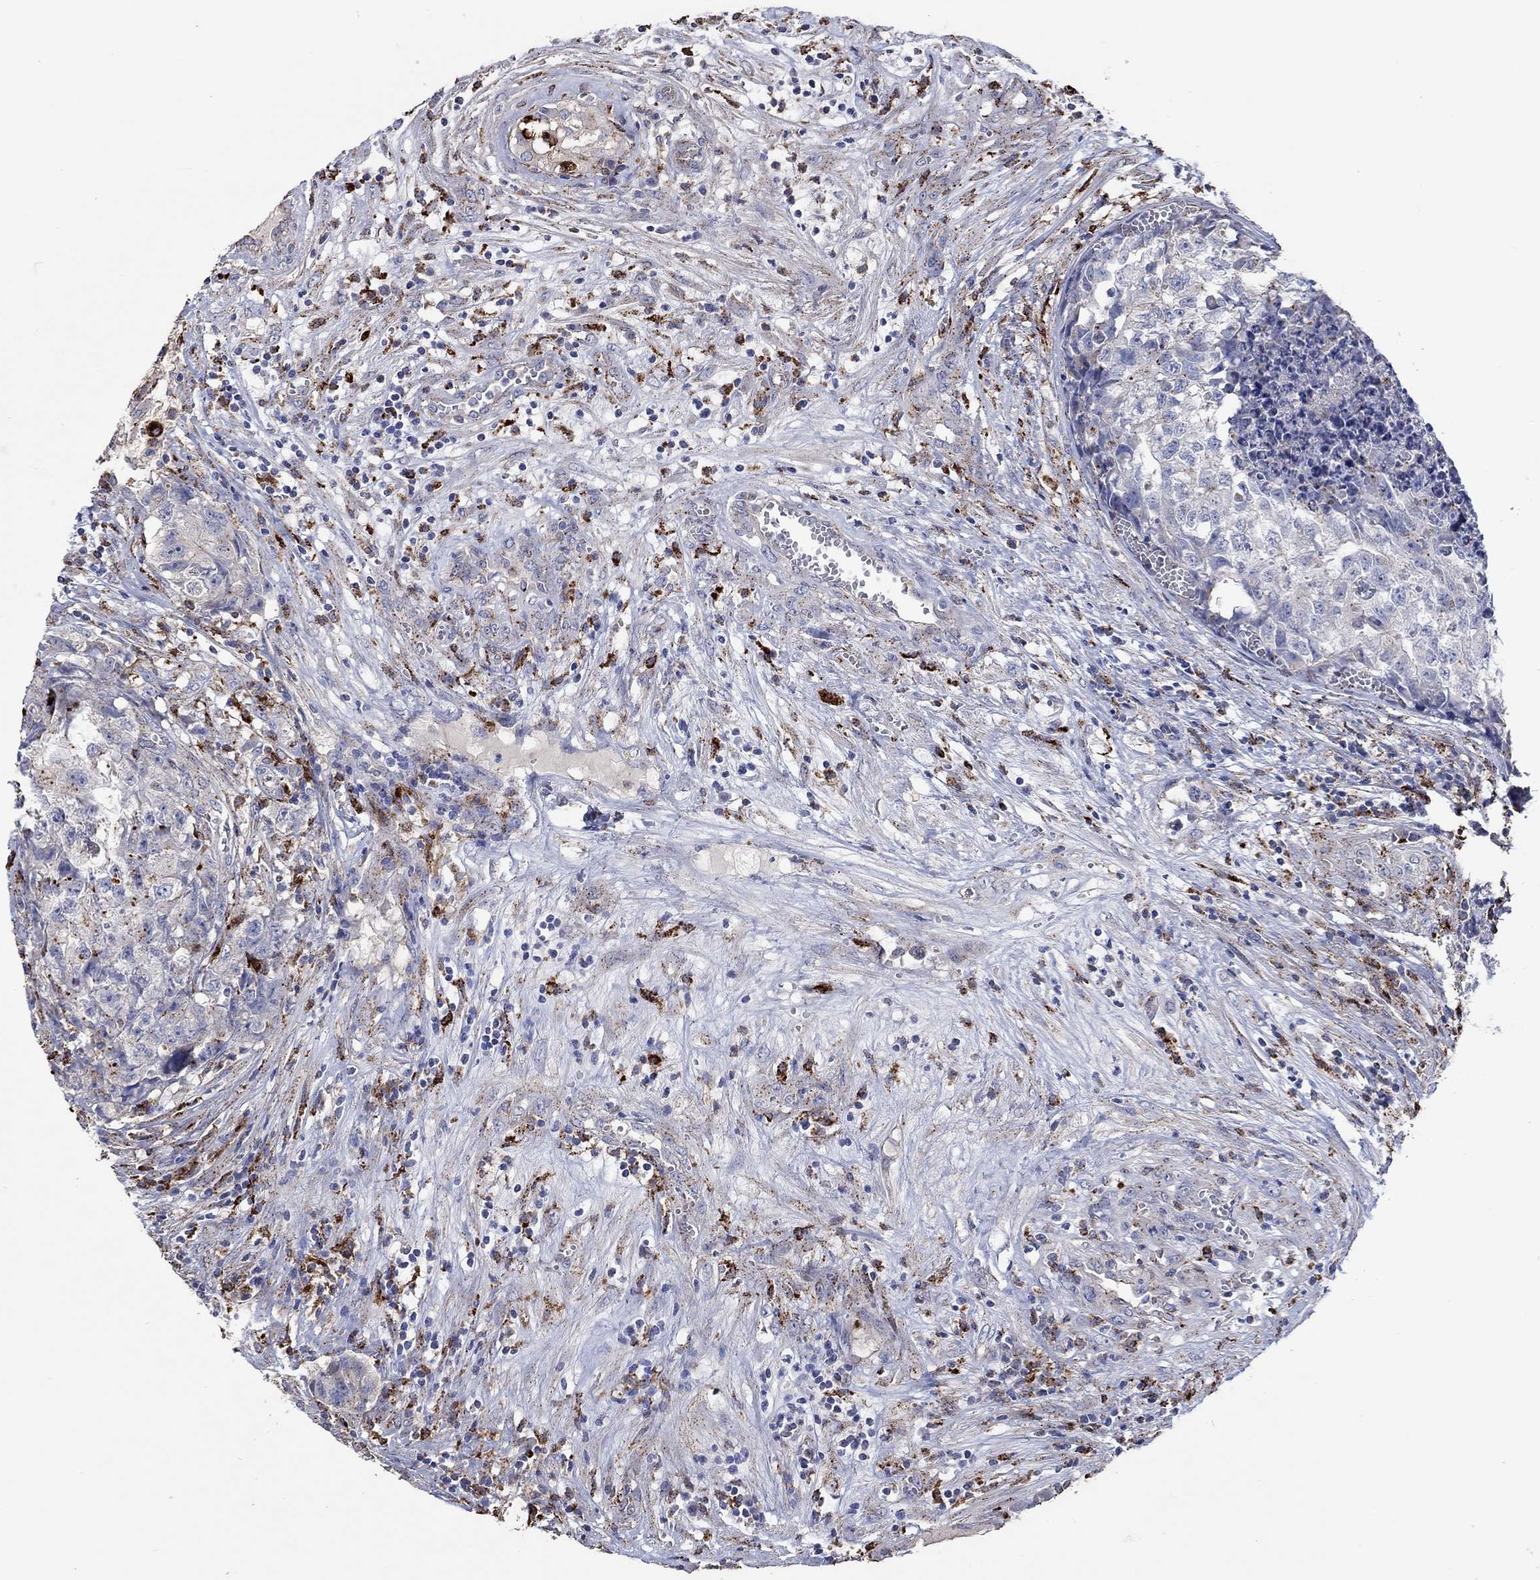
{"staining": {"intensity": "negative", "quantity": "none", "location": "none"}, "tissue": "testis cancer", "cell_type": "Tumor cells", "image_type": "cancer", "snomed": [{"axis": "morphology", "description": "Seminoma, NOS"}, {"axis": "morphology", "description": "Carcinoma, Embryonal, NOS"}, {"axis": "topography", "description": "Testis"}], "caption": "This is an immunohistochemistry photomicrograph of testis cancer. There is no staining in tumor cells.", "gene": "CTSB", "patient": {"sex": "male", "age": 22}}